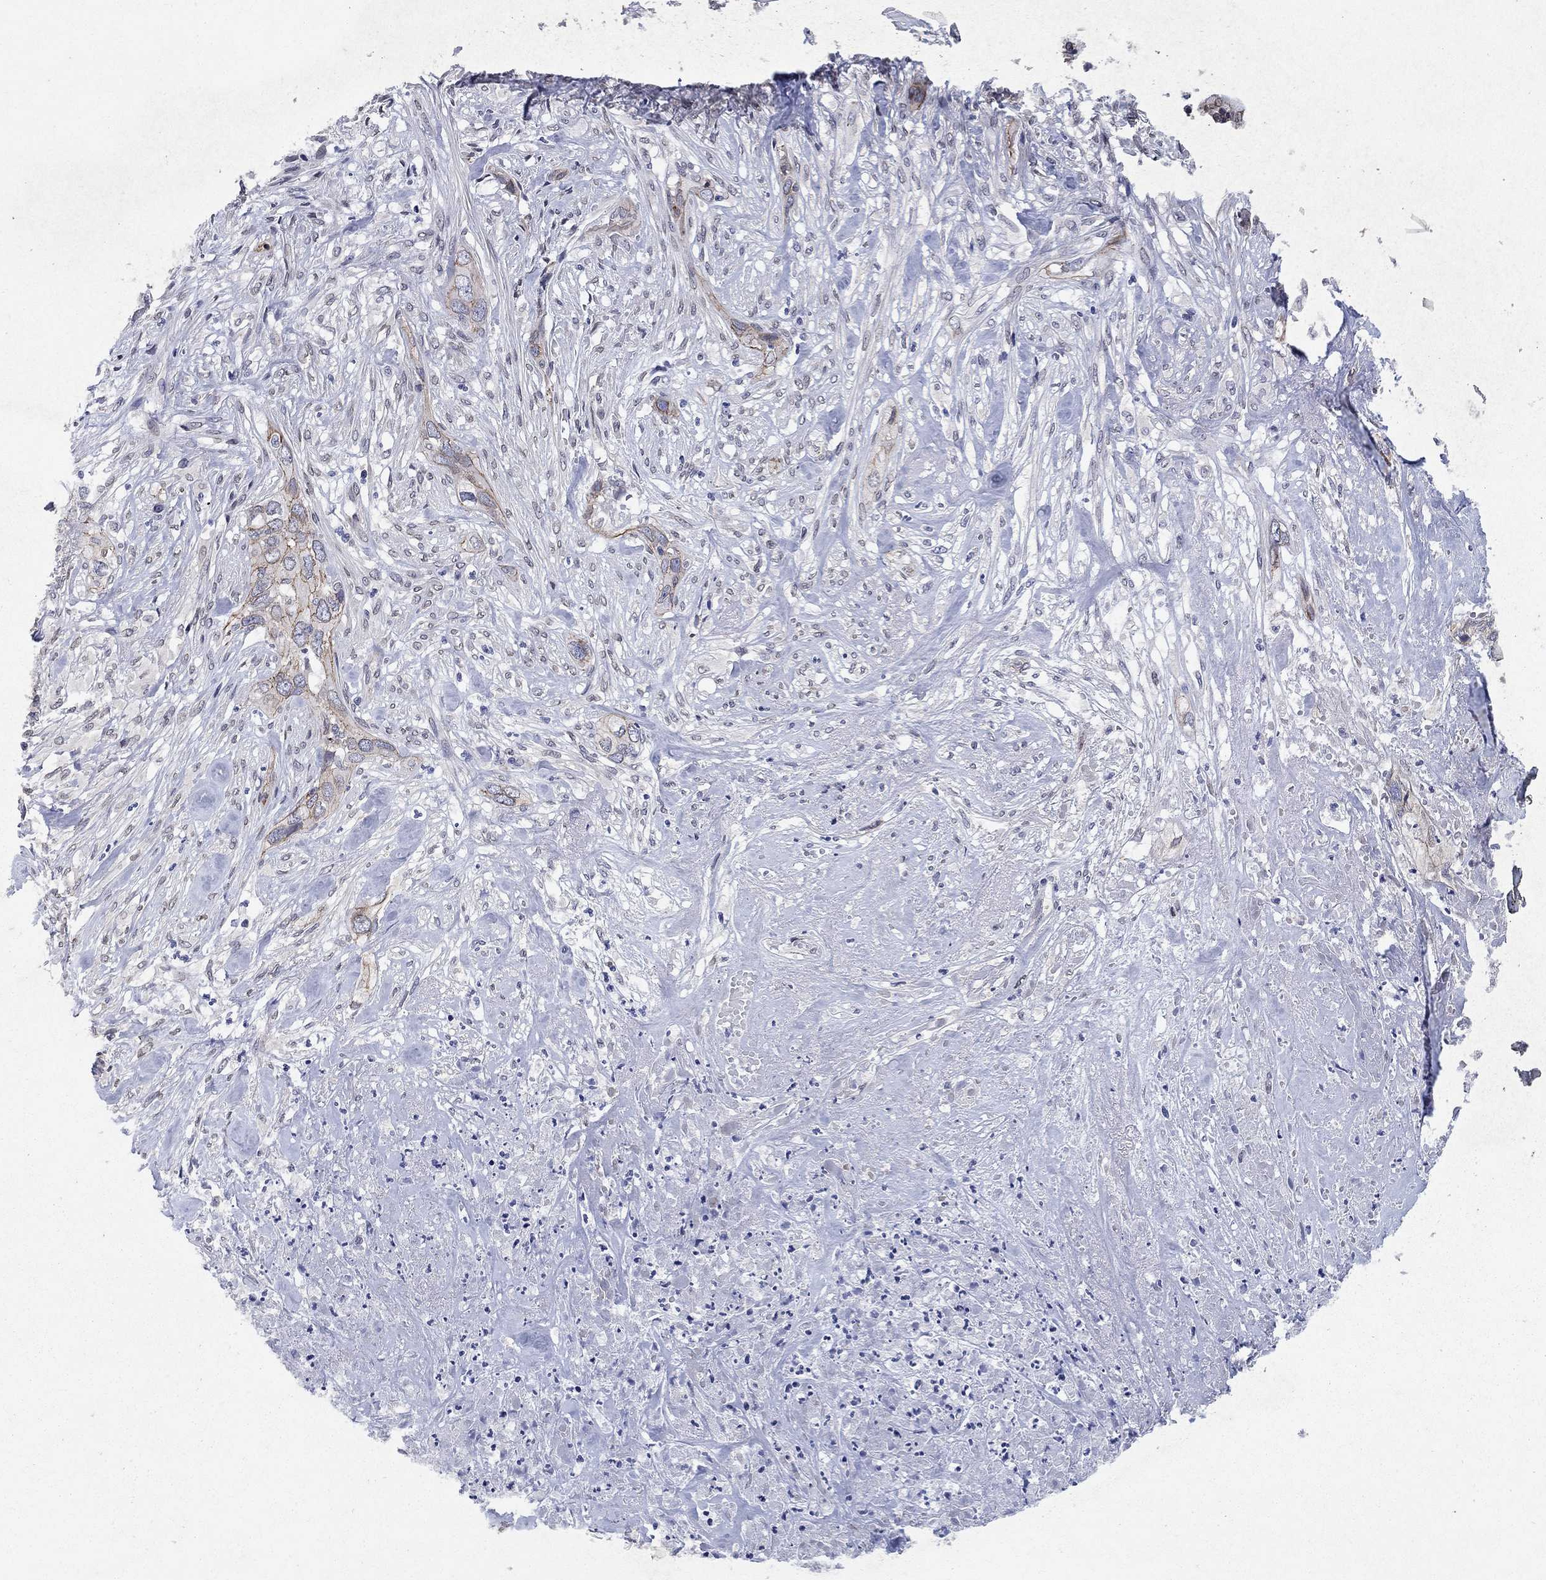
{"staining": {"intensity": "moderate", "quantity": ">75%", "location": "cytoplasmic/membranous"}, "tissue": "cervical cancer", "cell_type": "Tumor cells", "image_type": "cancer", "snomed": [{"axis": "morphology", "description": "Squamous cell carcinoma, NOS"}, {"axis": "topography", "description": "Cervix"}], "caption": "Immunohistochemistry (IHC) micrograph of cervical cancer stained for a protein (brown), which reveals medium levels of moderate cytoplasmic/membranous staining in approximately >75% of tumor cells.", "gene": "EMC9", "patient": {"sex": "female", "age": 57}}